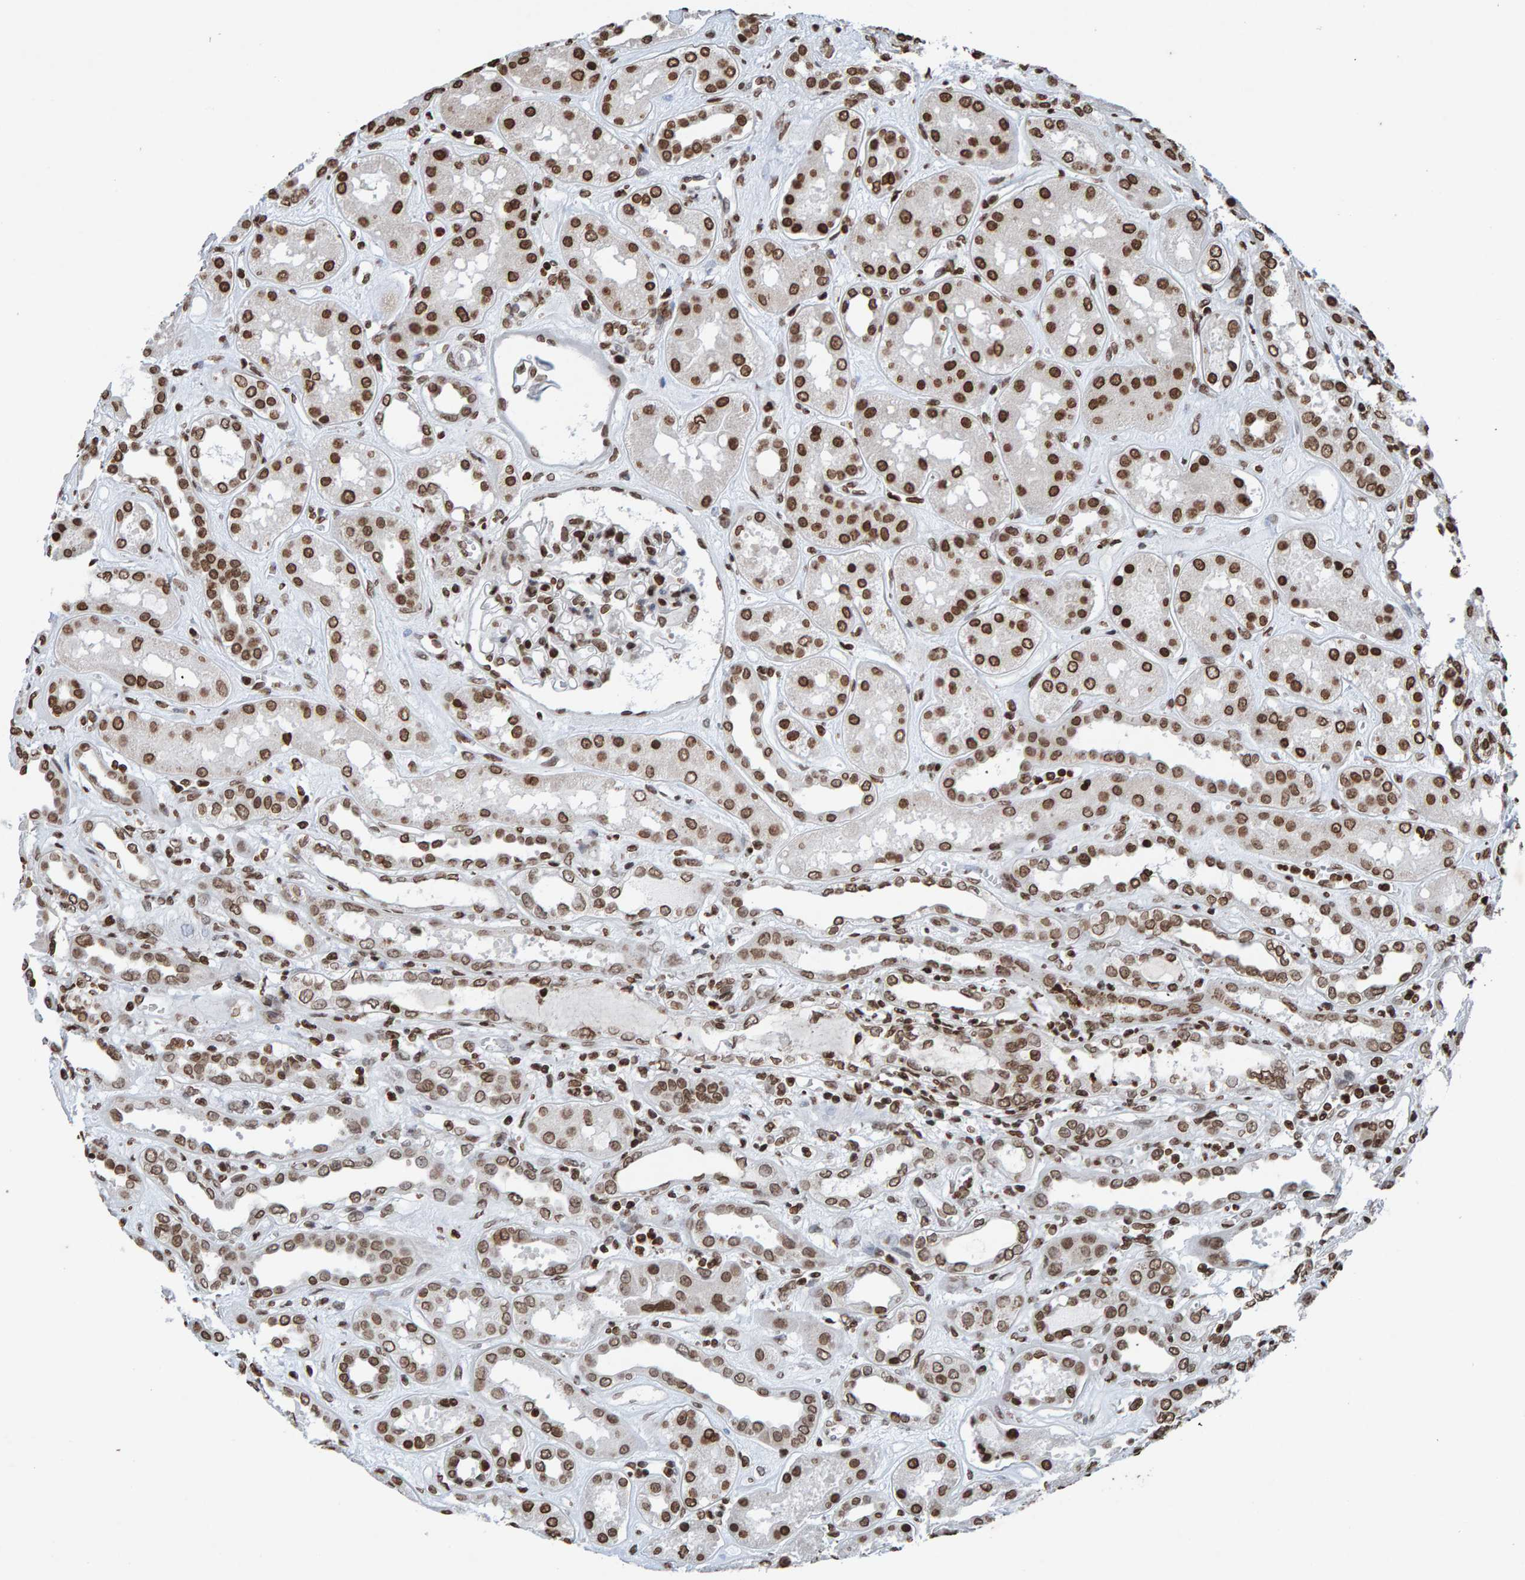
{"staining": {"intensity": "moderate", "quantity": ">75%", "location": "nuclear"}, "tissue": "kidney", "cell_type": "Cells in glomeruli", "image_type": "normal", "snomed": [{"axis": "morphology", "description": "Normal tissue, NOS"}, {"axis": "topography", "description": "Kidney"}], "caption": "Protein analysis of normal kidney shows moderate nuclear positivity in about >75% of cells in glomeruli. The protein is stained brown, and the nuclei are stained in blue (DAB IHC with brightfield microscopy, high magnification).", "gene": "H2AZ1", "patient": {"sex": "male", "age": 59}}